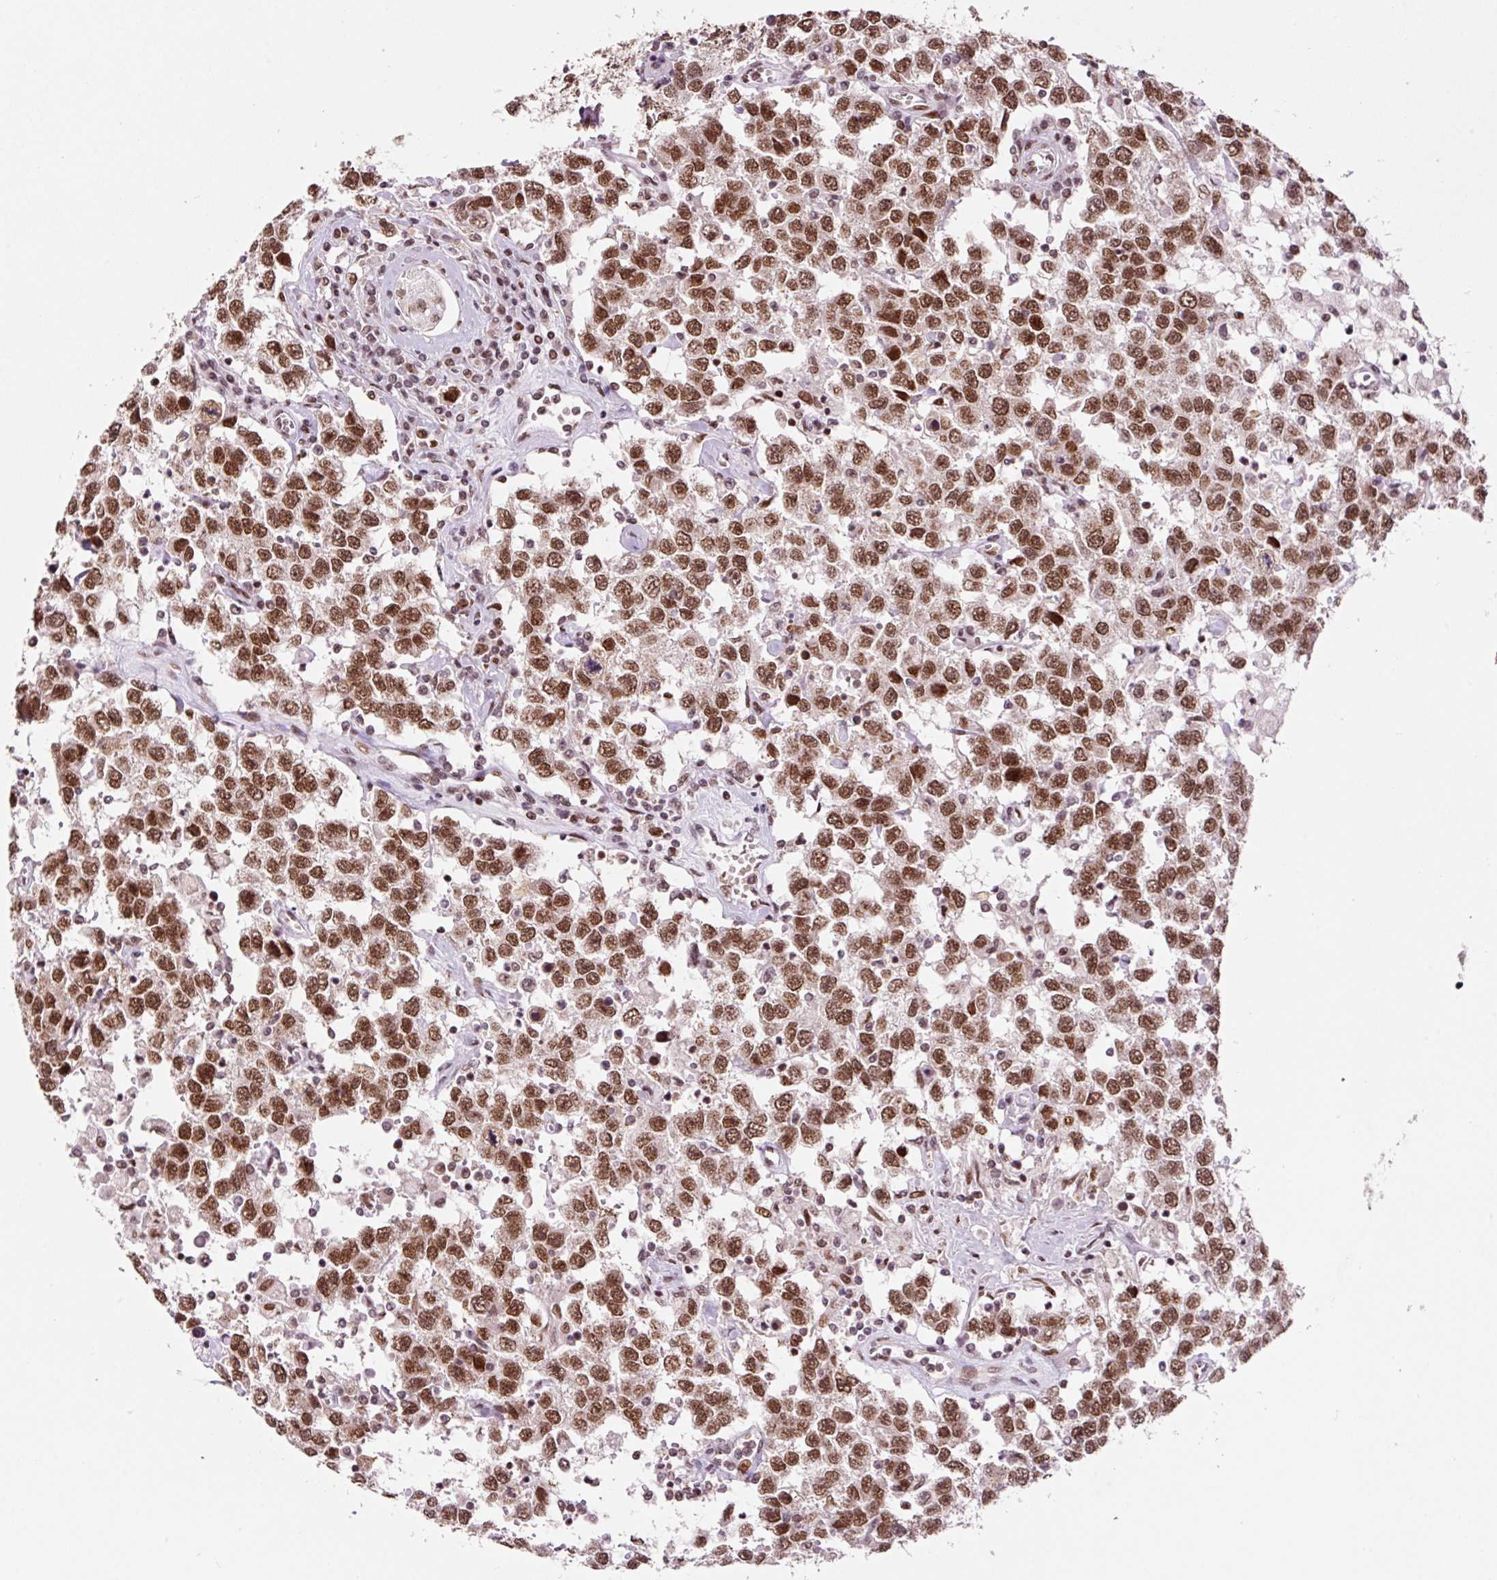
{"staining": {"intensity": "moderate", "quantity": ">75%", "location": "nuclear"}, "tissue": "testis cancer", "cell_type": "Tumor cells", "image_type": "cancer", "snomed": [{"axis": "morphology", "description": "Seminoma, NOS"}, {"axis": "topography", "description": "Testis"}], "caption": "Tumor cells reveal moderate nuclear positivity in approximately >75% of cells in testis seminoma.", "gene": "CCNL2", "patient": {"sex": "male", "age": 41}}